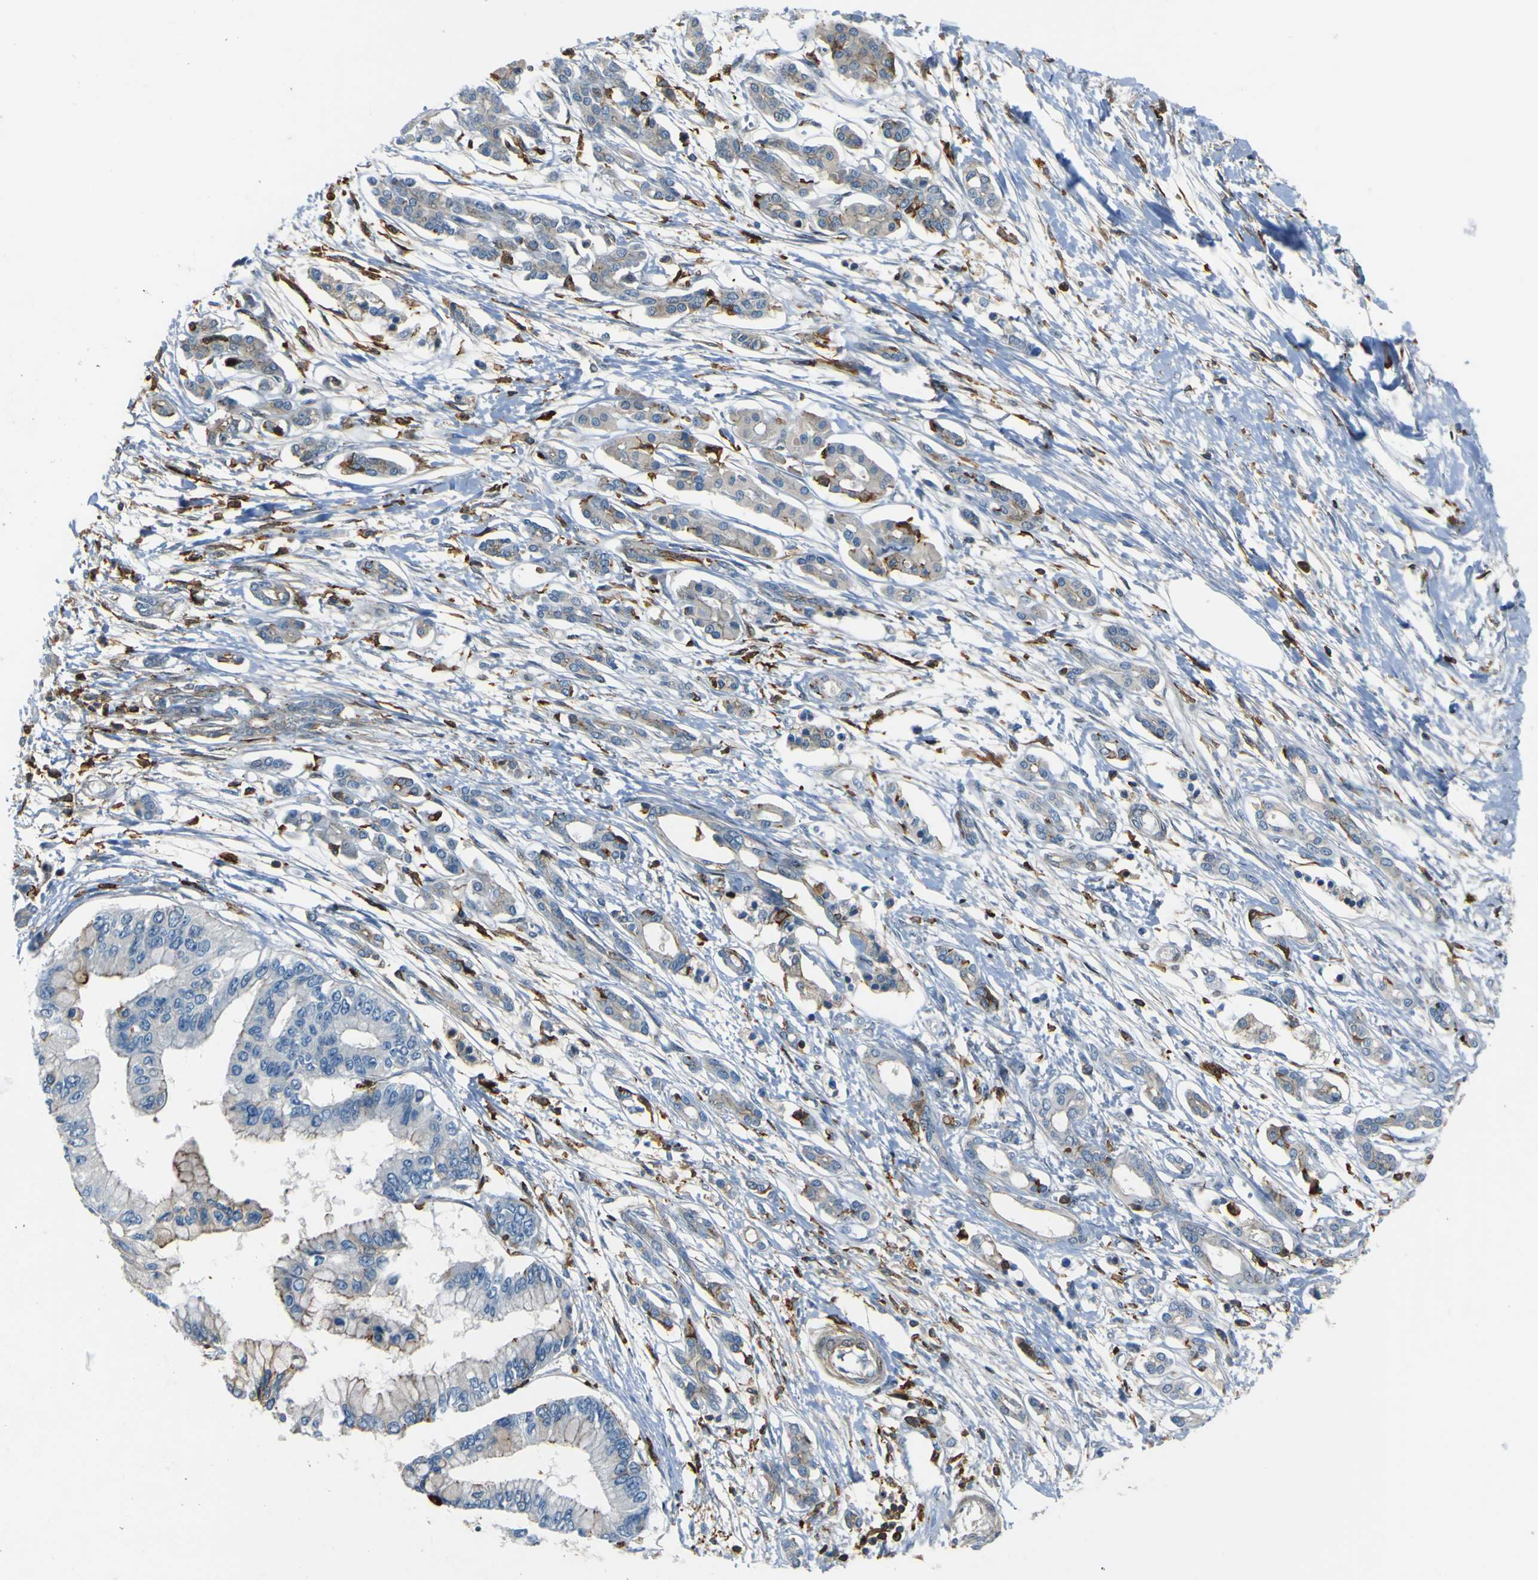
{"staining": {"intensity": "weak", "quantity": "<25%", "location": "cytoplasmic/membranous"}, "tissue": "pancreatic cancer", "cell_type": "Tumor cells", "image_type": "cancer", "snomed": [{"axis": "morphology", "description": "Adenocarcinoma, NOS"}, {"axis": "topography", "description": "Pancreas"}], "caption": "IHC histopathology image of pancreatic adenocarcinoma stained for a protein (brown), which demonstrates no positivity in tumor cells.", "gene": "PCDHB5", "patient": {"sex": "male", "age": 56}}